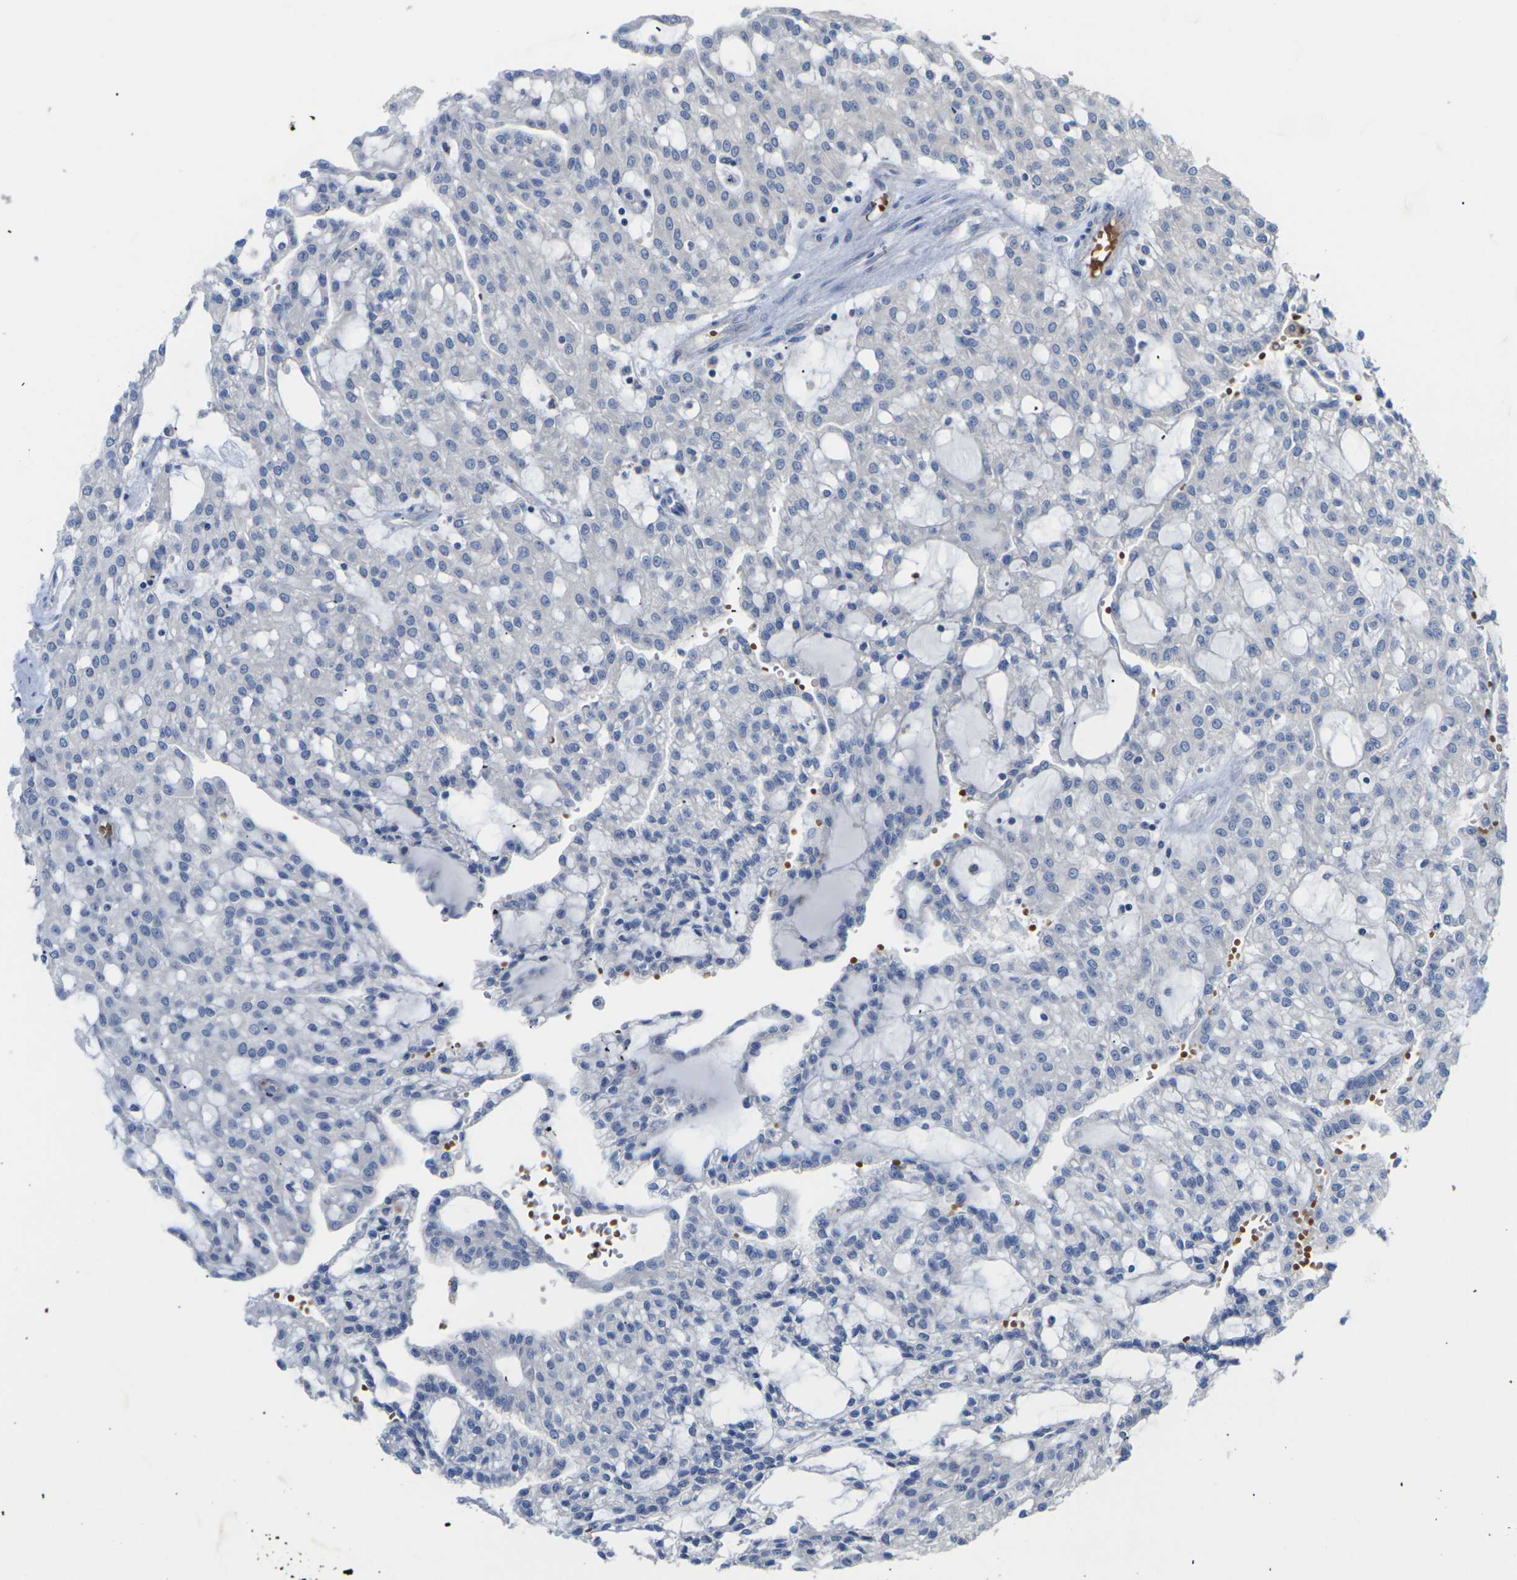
{"staining": {"intensity": "negative", "quantity": "none", "location": "none"}, "tissue": "renal cancer", "cell_type": "Tumor cells", "image_type": "cancer", "snomed": [{"axis": "morphology", "description": "Adenocarcinoma, NOS"}, {"axis": "topography", "description": "Kidney"}], "caption": "Protein analysis of renal adenocarcinoma reveals no significant expression in tumor cells.", "gene": "TMCO4", "patient": {"sex": "male", "age": 63}}